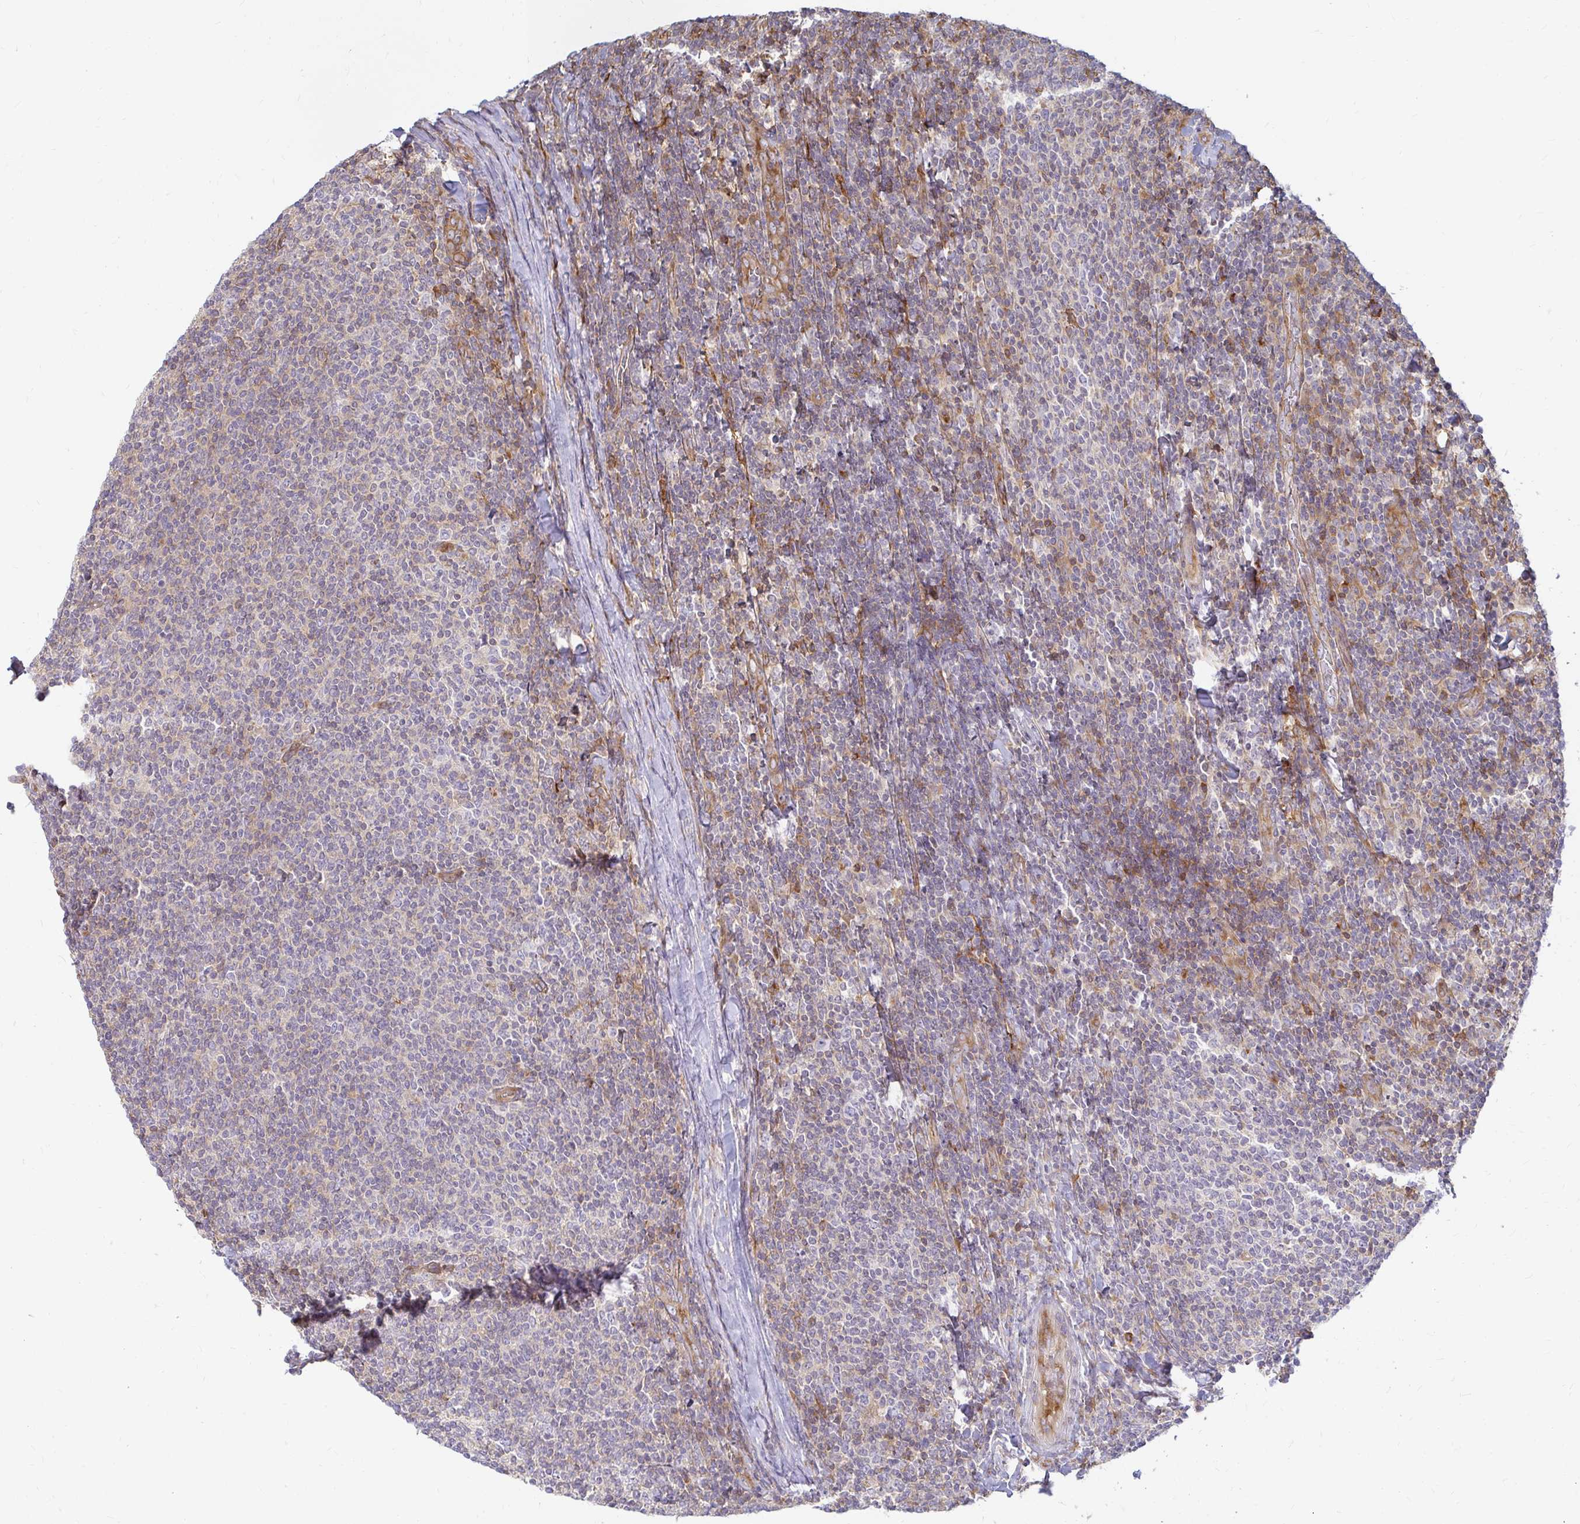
{"staining": {"intensity": "negative", "quantity": "none", "location": "none"}, "tissue": "lymphoma", "cell_type": "Tumor cells", "image_type": "cancer", "snomed": [{"axis": "morphology", "description": "Malignant lymphoma, non-Hodgkin's type, Low grade"}, {"axis": "topography", "description": "Lymph node"}], "caption": "Tumor cells are negative for brown protein staining in low-grade malignant lymphoma, non-Hodgkin's type.", "gene": "CAST", "patient": {"sex": "male", "age": 52}}